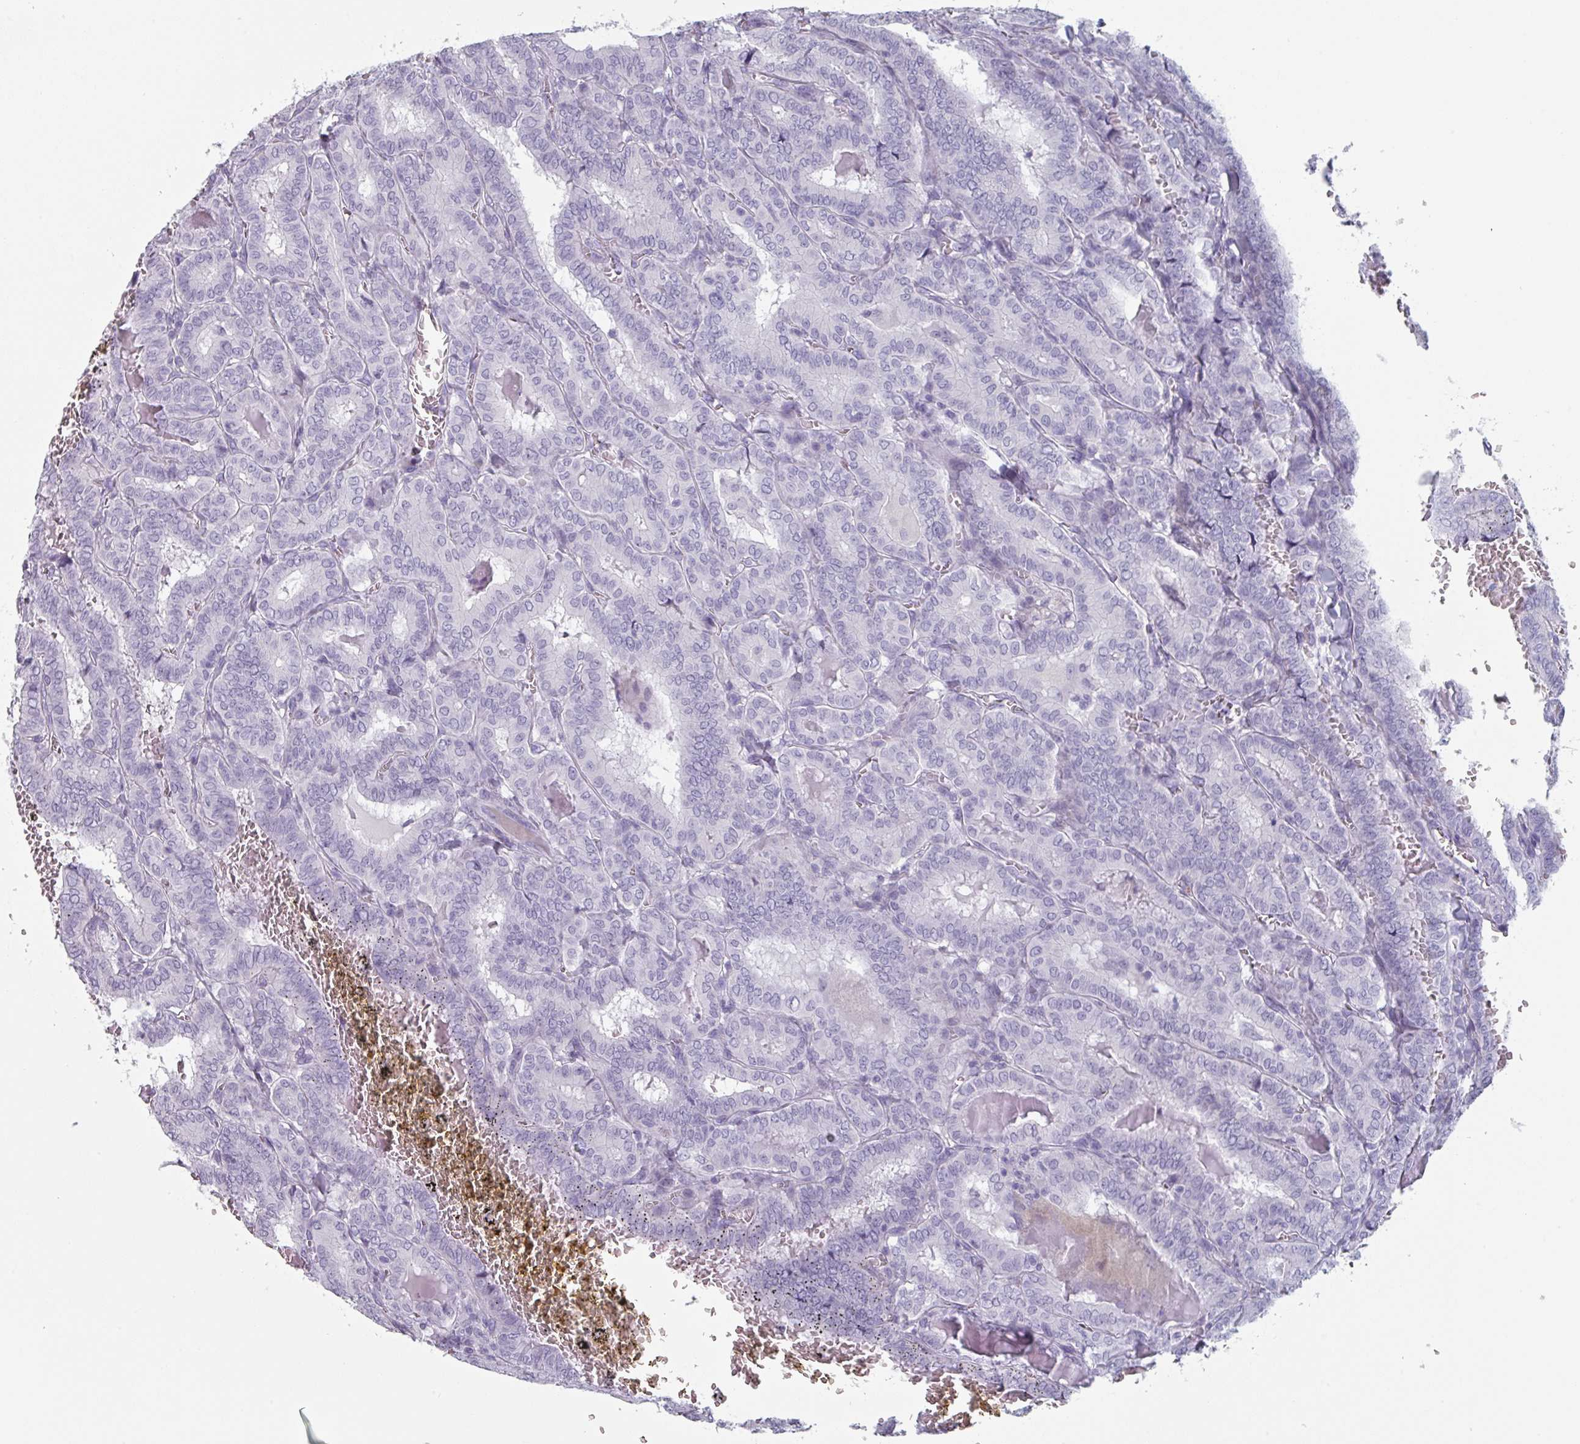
{"staining": {"intensity": "negative", "quantity": "none", "location": "none"}, "tissue": "thyroid cancer", "cell_type": "Tumor cells", "image_type": "cancer", "snomed": [{"axis": "morphology", "description": "Papillary adenocarcinoma, NOS"}, {"axis": "topography", "description": "Thyroid gland"}], "caption": "Protein analysis of thyroid cancer displays no significant expression in tumor cells.", "gene": "SLC35G2", "patient": {"sex": "female", "age": 72}}